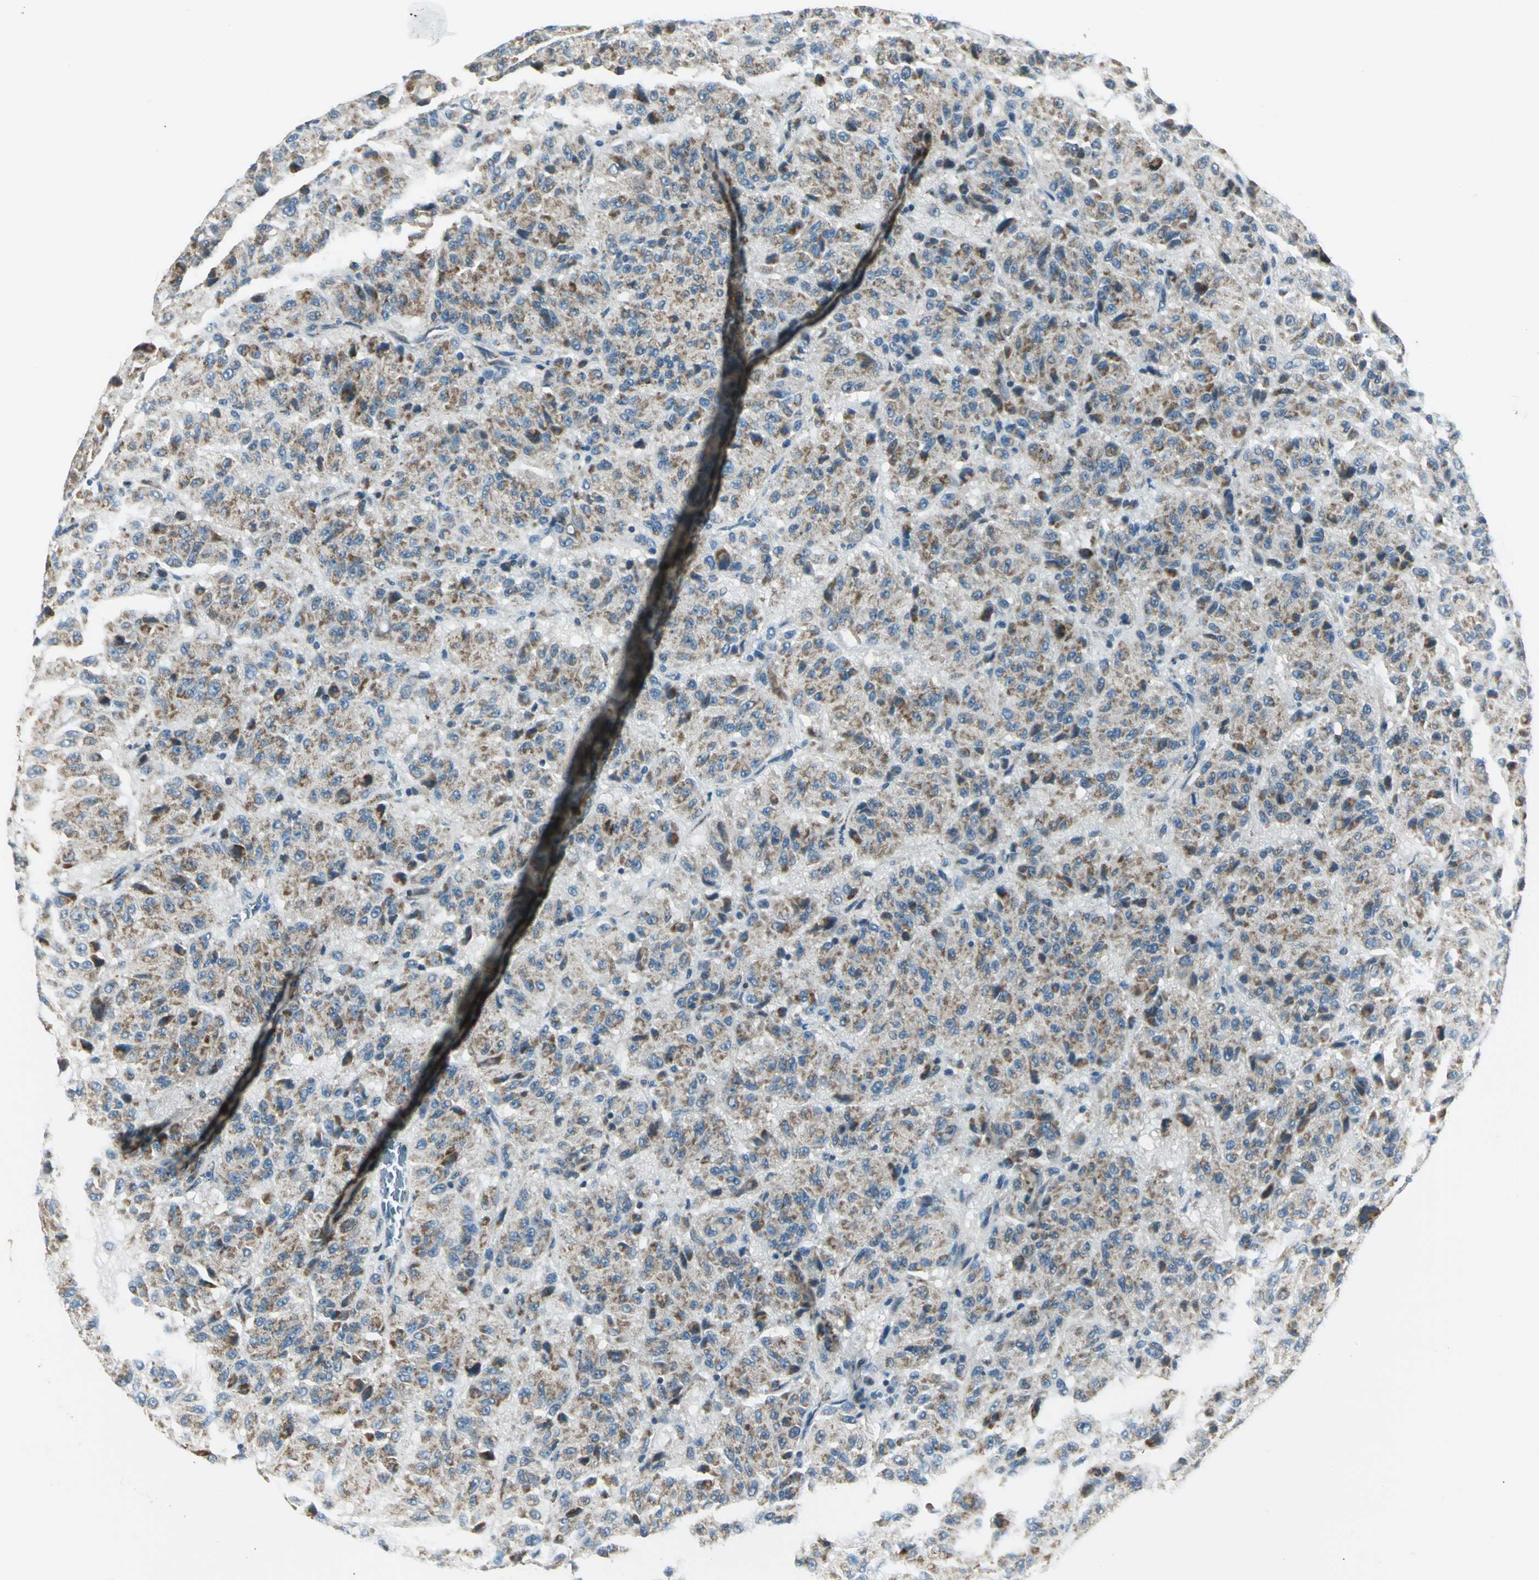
{"staining": {"intensity": "moderate", "quantity": ">75%", "location": "cytoplasmic/membranous"}, "tissue": "melanoma", "cell_type": "Tumor cells", "image_type": "cancer", "snomed": [{"axis": "morphology", "description": "Malignant melanoma, Metastatic site"}, {"axis": "topography", "description": "Lung"}], "caption": "Immunohistochemistry of human malignant melanoma (metastatic site) displays medium levels of moderate cytoplasmic/membranous staining in approximately >75% of tumor cells. Using DAB (3,3'-diaminobenzidine) (brown) and hematoxylin (blue) stains, captured at high magnification using brightfield microscopy.", "gene": "ACADM", "patient": {"sex": "male", "age": 64}}